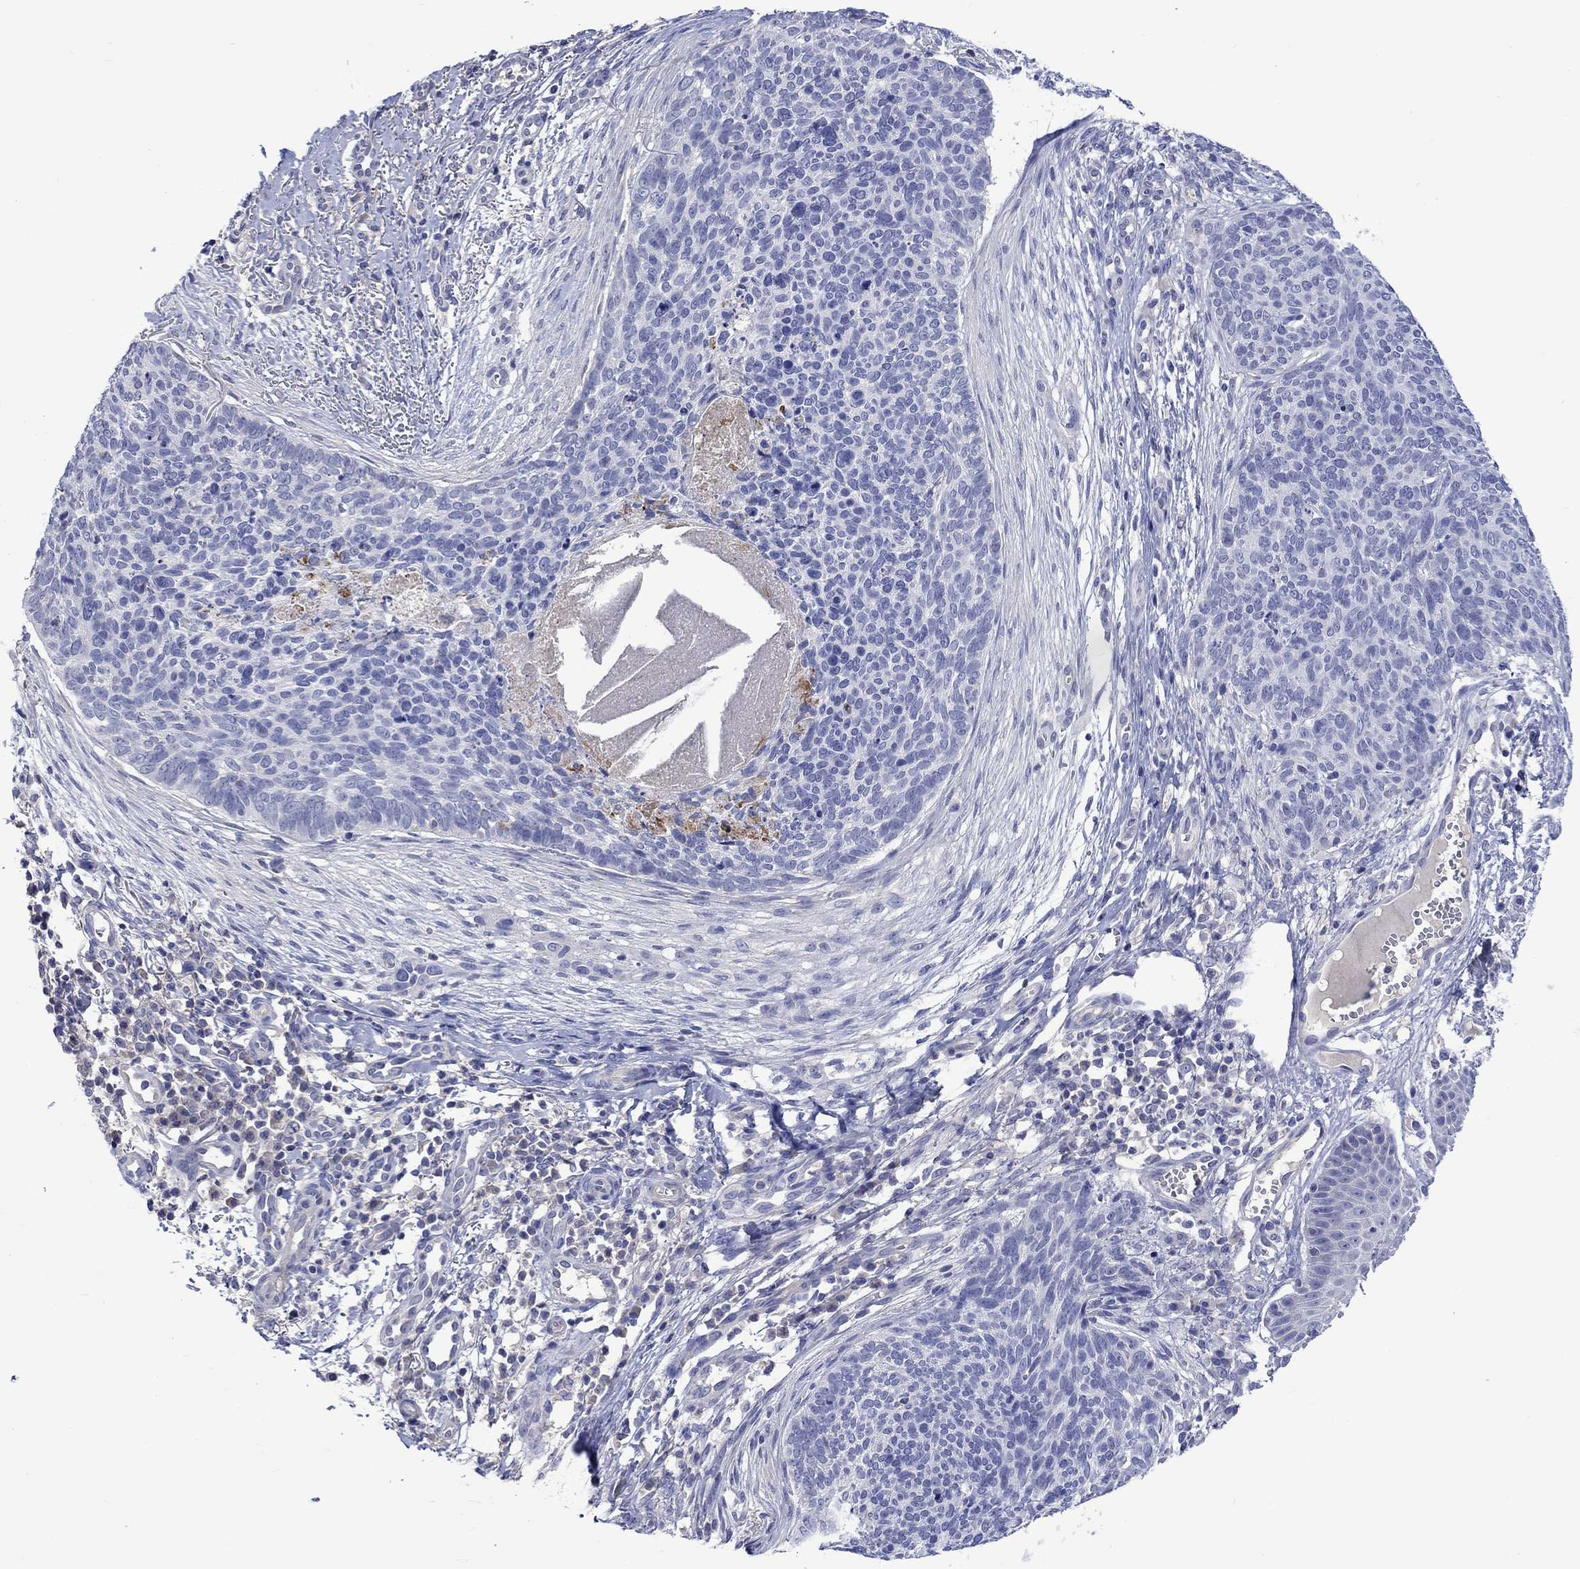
{"staining": {"intensity": "negative", "quantity": "none", "location": "none"}, "tissue": "skin cancer", "cell_type": "Tumor cells", "image_type": "cancer", "snomed": [{"axis": "morphology", "description": "Basal cell carcinoma"}, {"axis": "topography", "description": "Skin"}], "caption": "This is an IHC photomicrograph of skin basal cell carcinoma. There is no expression in tumor cells.", "gene": "TOMM20L", "patient": {"sex": "male", "age": 64}}